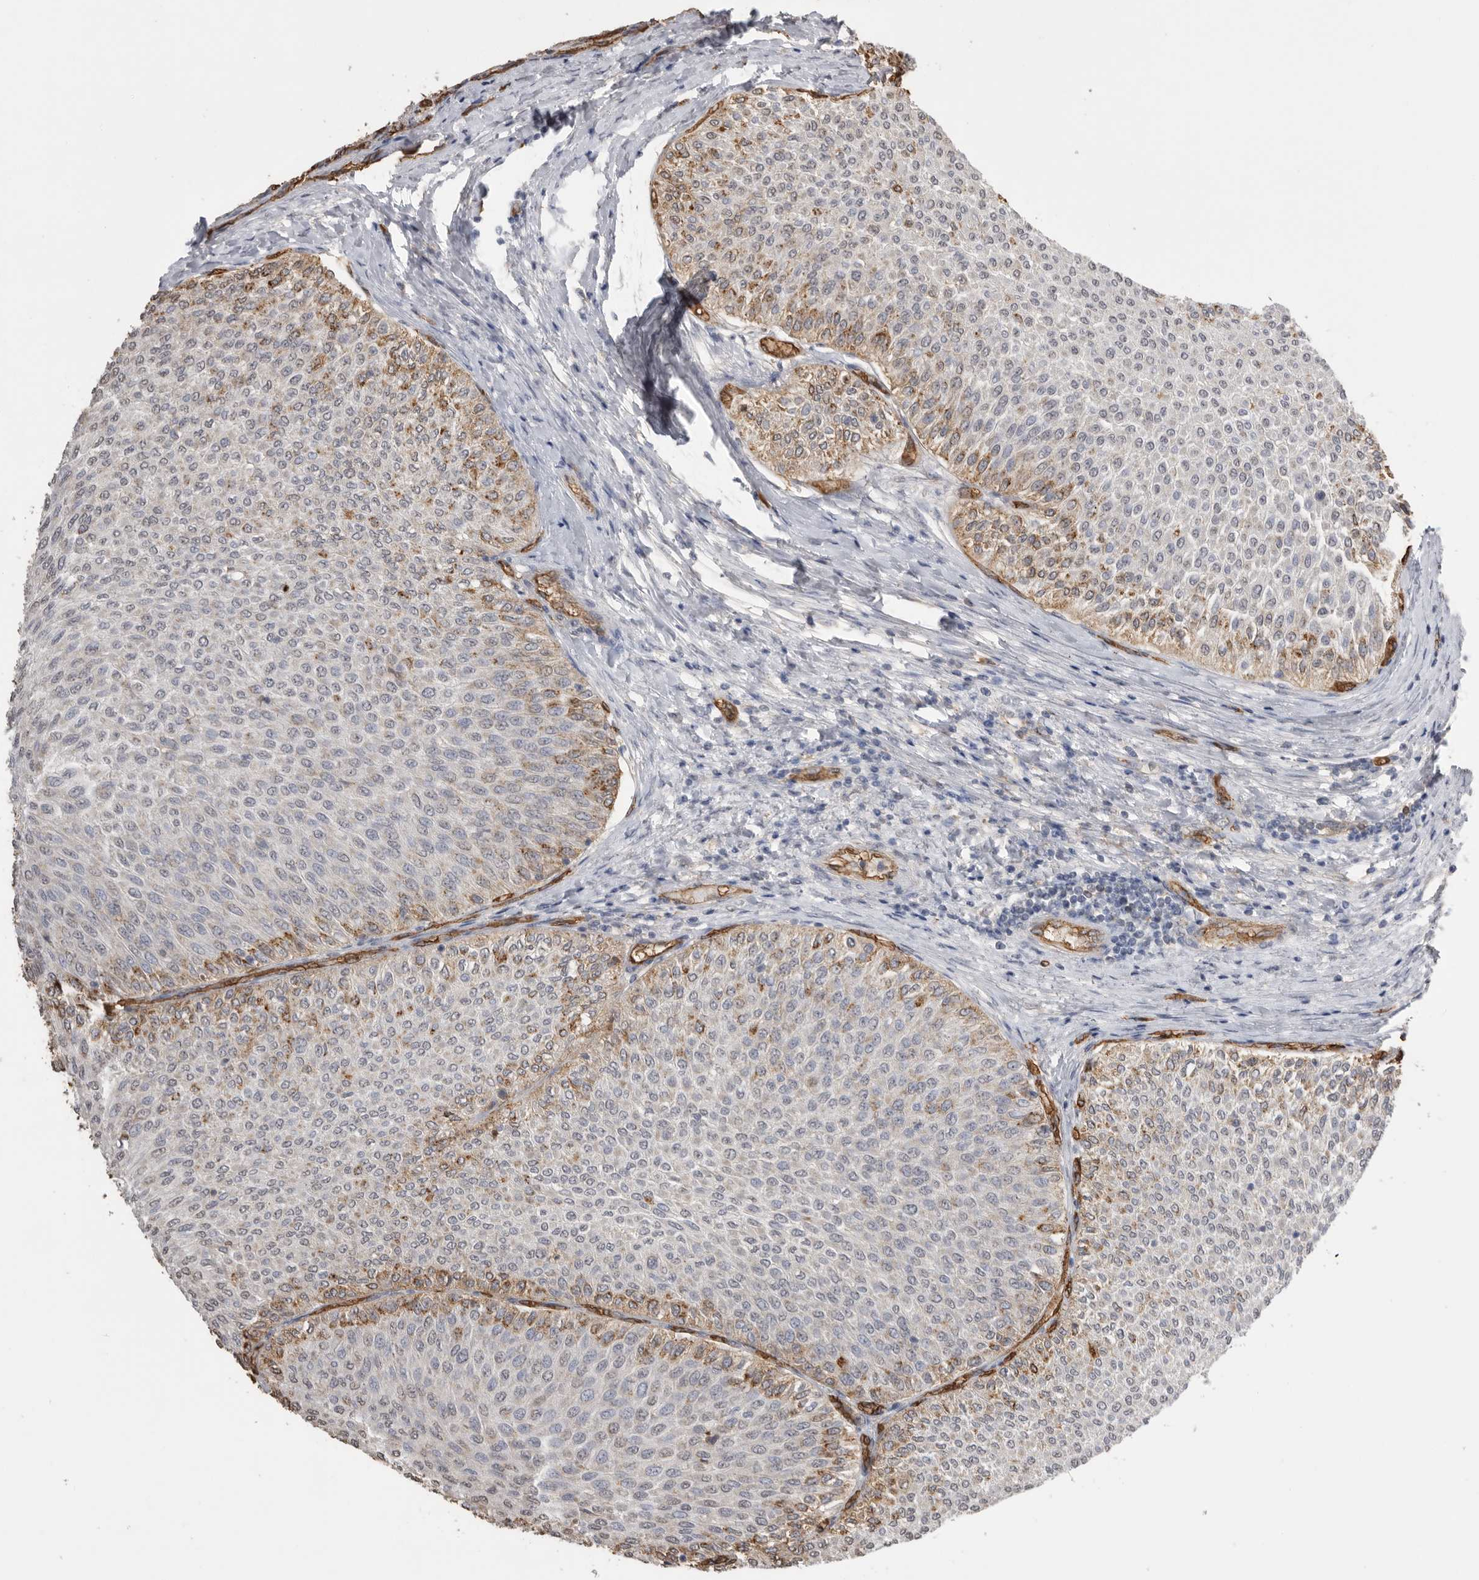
{"staining": {"intensity": "moderate", "quantity": "<25%", "location": "cytoplasmic/membranous"}, "tissue": "urothelial cancer", "cell_type": "Tumor cells", "image_type": "cancer", "snomed": [{"axis": "morphology", "description": "Urothelial carcinoma, Low grade"}, {"axis": "topography", "description": "Urinary bladder"}], "caption": "Immunohistochemistry (IHC) micrograph of human low-grade urothelial carcinoma stained for a protein (brown), which demonstrates low levels of moderate cytoplasmic/membranous expression in about <25% of tumor cells.", "gene": "IL27", "patient": {"sex": "male", "age": 78}}